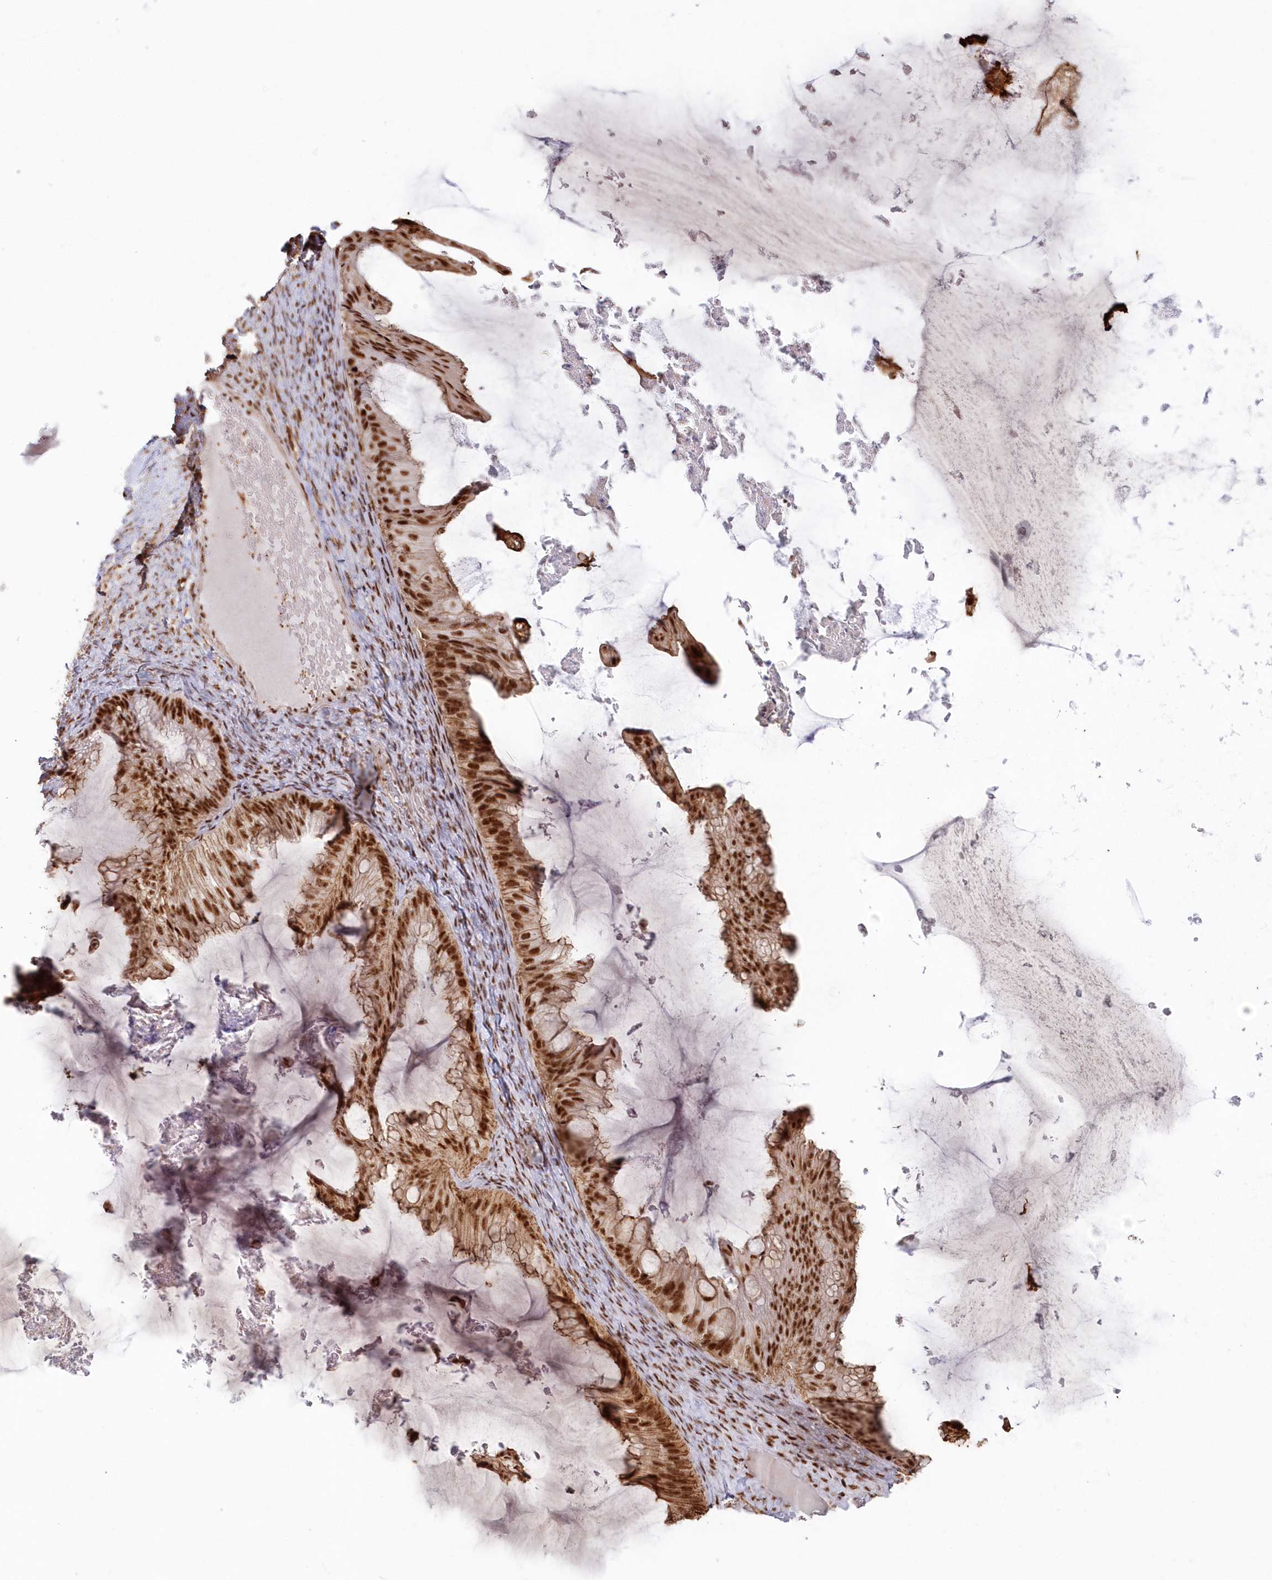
{"staining": {"intensity": "moderate", "quantity": ">75%", "location": "cytoplasmic/membranous,nuclear"}, "tissue": "ovarian cancer", "cell_type": "Tumor cells", "image_type": "cancer", "snomed": [{"axis": "morphology", "description": "Cystadenocarcinoma, mucinous, NOS"}, {"axis": "topography", "description": "Ovary"}], "caption": "Immunohistochemistry image of neoplastic tissue: human ovarian mucinous cystadenocarcinoma stained using immunohistochemistry demonstrates medium levels of moderate protein expression localized specifically in the cytoplasmic/membranous and nuclear of tumor cells, appearing as a cytoplasmic/membranous and nuclear brown color.", "gene": "DDX46", "patient": {"sex": "female", "age": 61}}